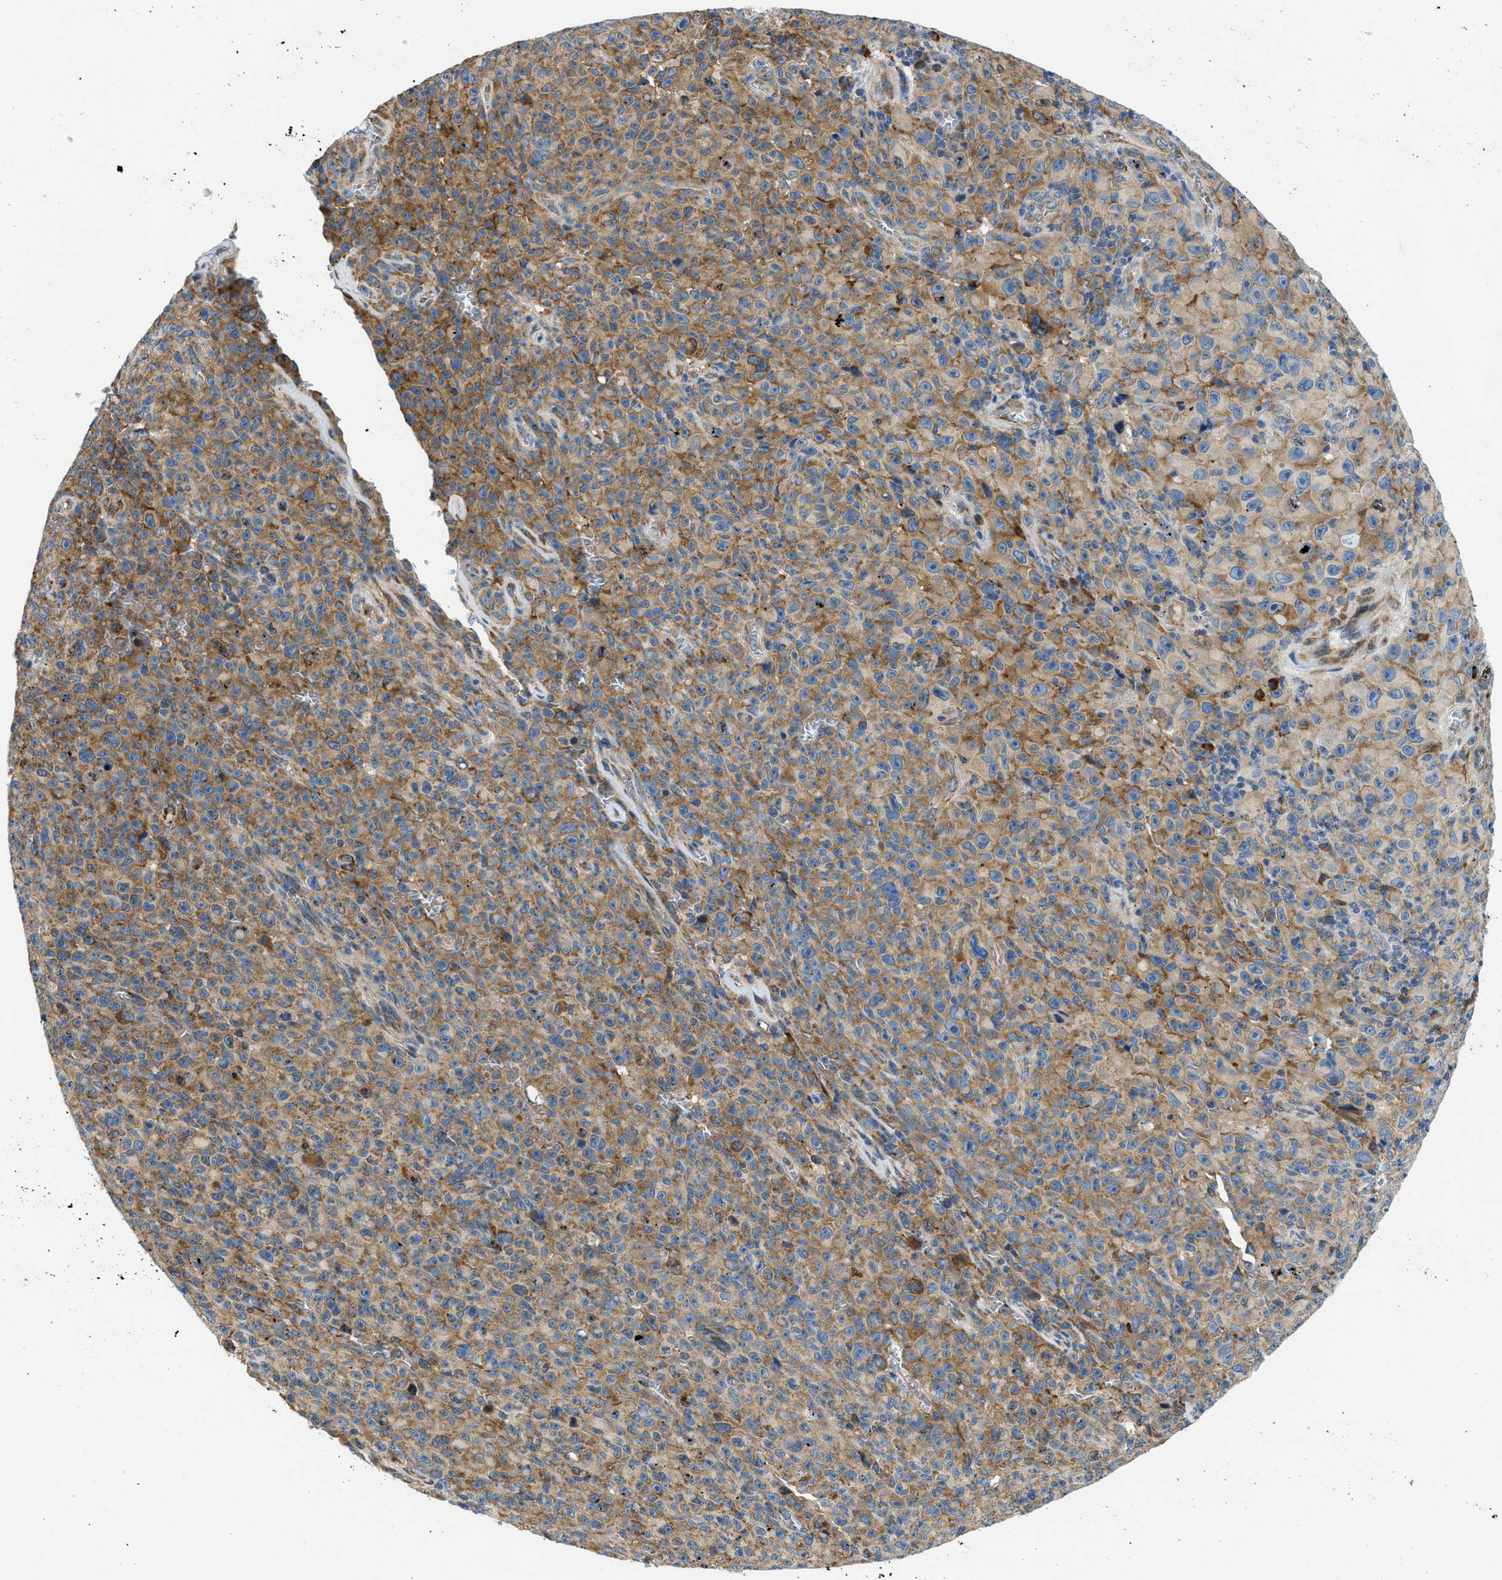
{"staining": {"intensity": "moderate", "quantity": ">75%", "location": "cytoplasmic/membranous"}, "tissue": "melanoma", "cell_type": "Tumor cells", "image_type": "cancer", "snomed": [{"axis": "morphology", "description": "Malignant melanoma, NOS"}, {"axis": "topography", "description": "Skin"}], "caption": "Immunohistochemistry micrograph of neoplastic tissue: malignant melanoma stained using IHC reveals medium levels of moderate protein expression localized specifically in the cytoplasmic/membranous of tumor cells, appearing as a cytoplasmic/membranous brown color.", "gene": "CAMKK2", "patient": {"sex": "female", "age": 82}}